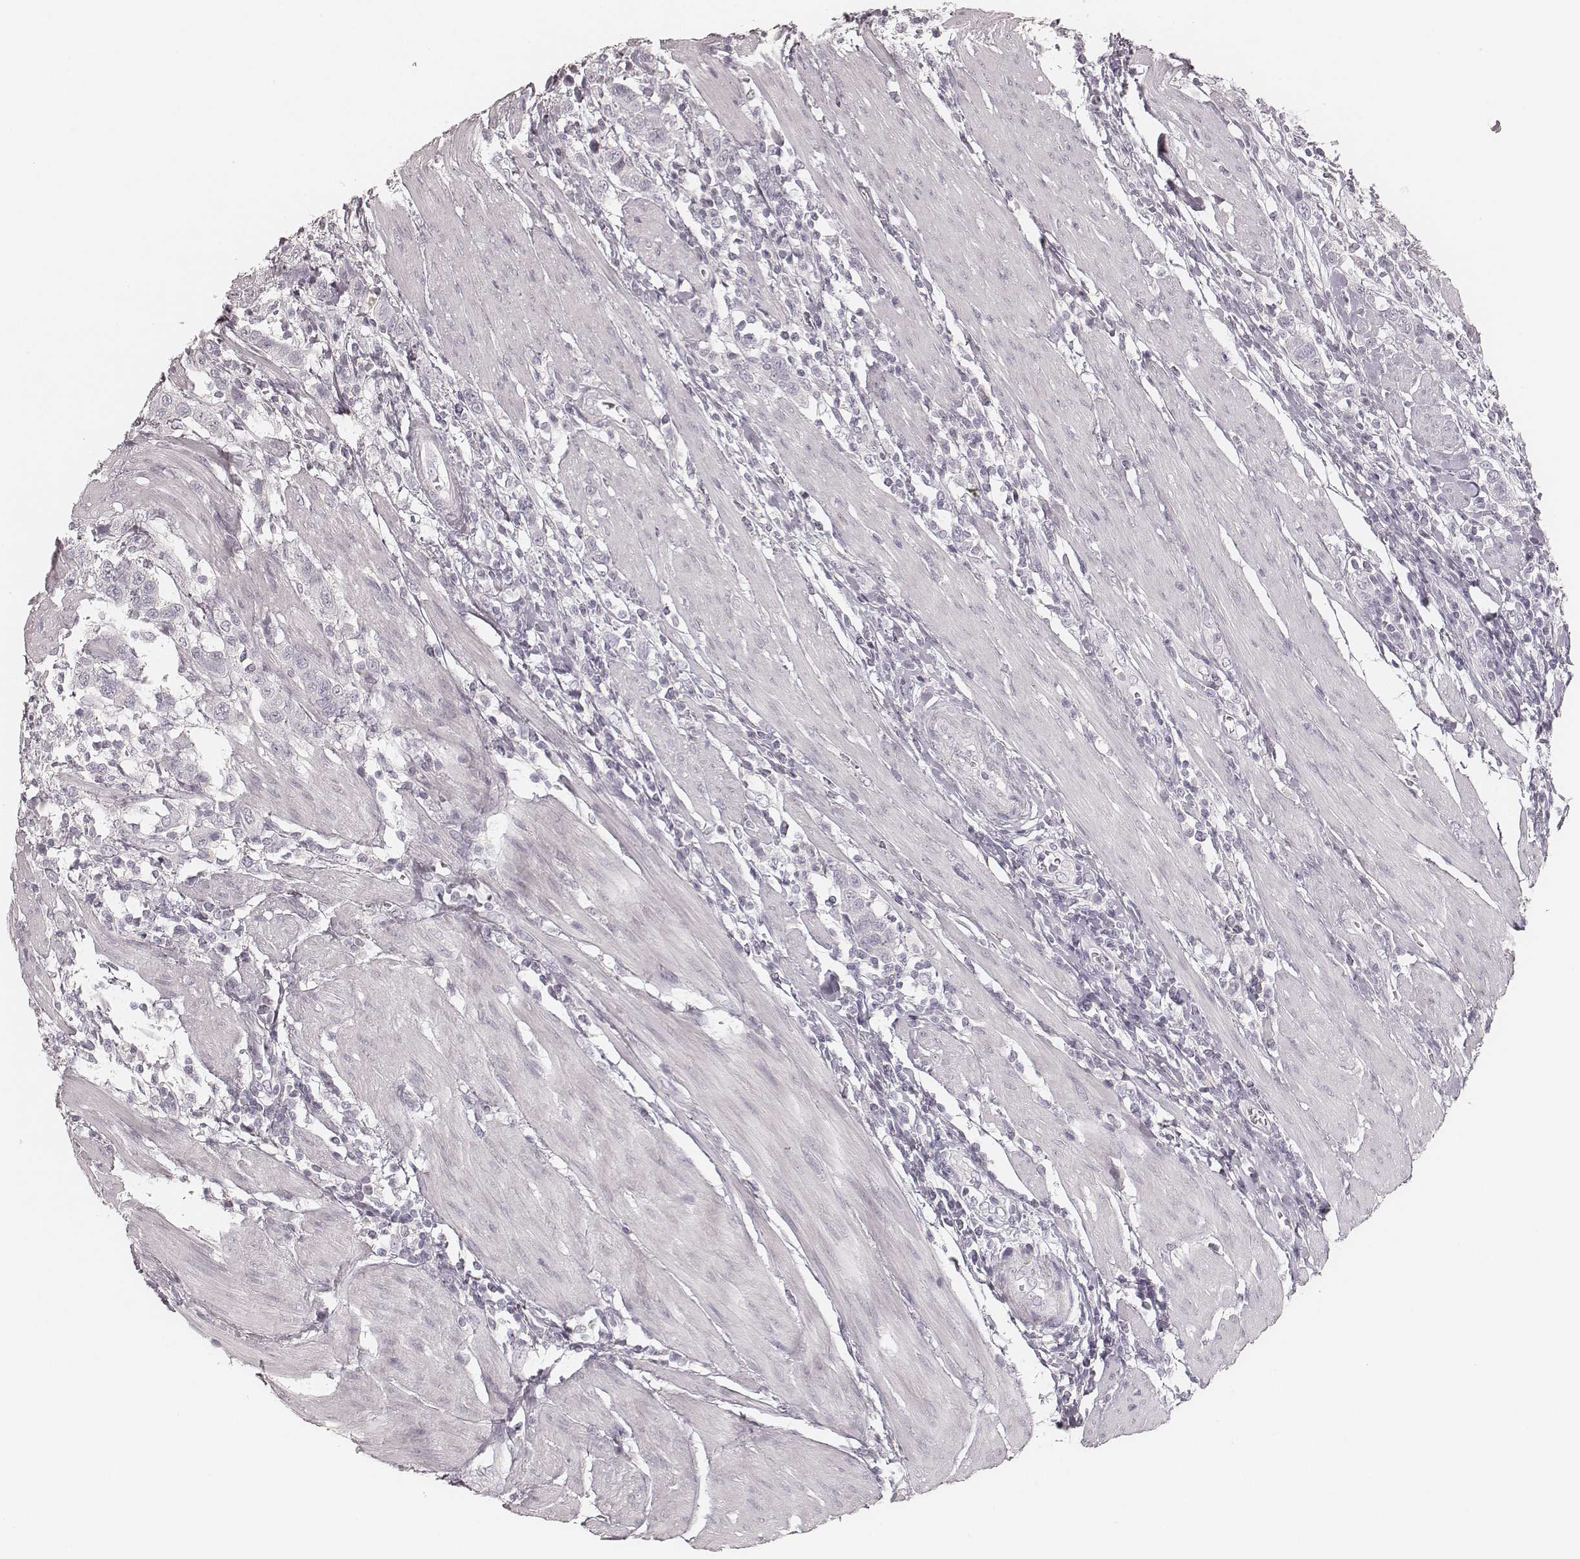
{"staining": {"intensity": "negative", "quantity": "none", "location": "none"}, "tissue": "urothelial cancer", "cell_type": "Tumor cells", "image_type": "cancer", "snomed": [{"axis": "morphology", "description": "Urothelial carcinoma, High grade"}, {"axis": "topography", "description": "Urinary bladder"}], "caption": "Immunohistochemical staining of high-grade urothelial carcinoma exhibits no significant staining in tumor cells.", "gene": "KRT31", "patient": {"sex": "female", "age": 58}}